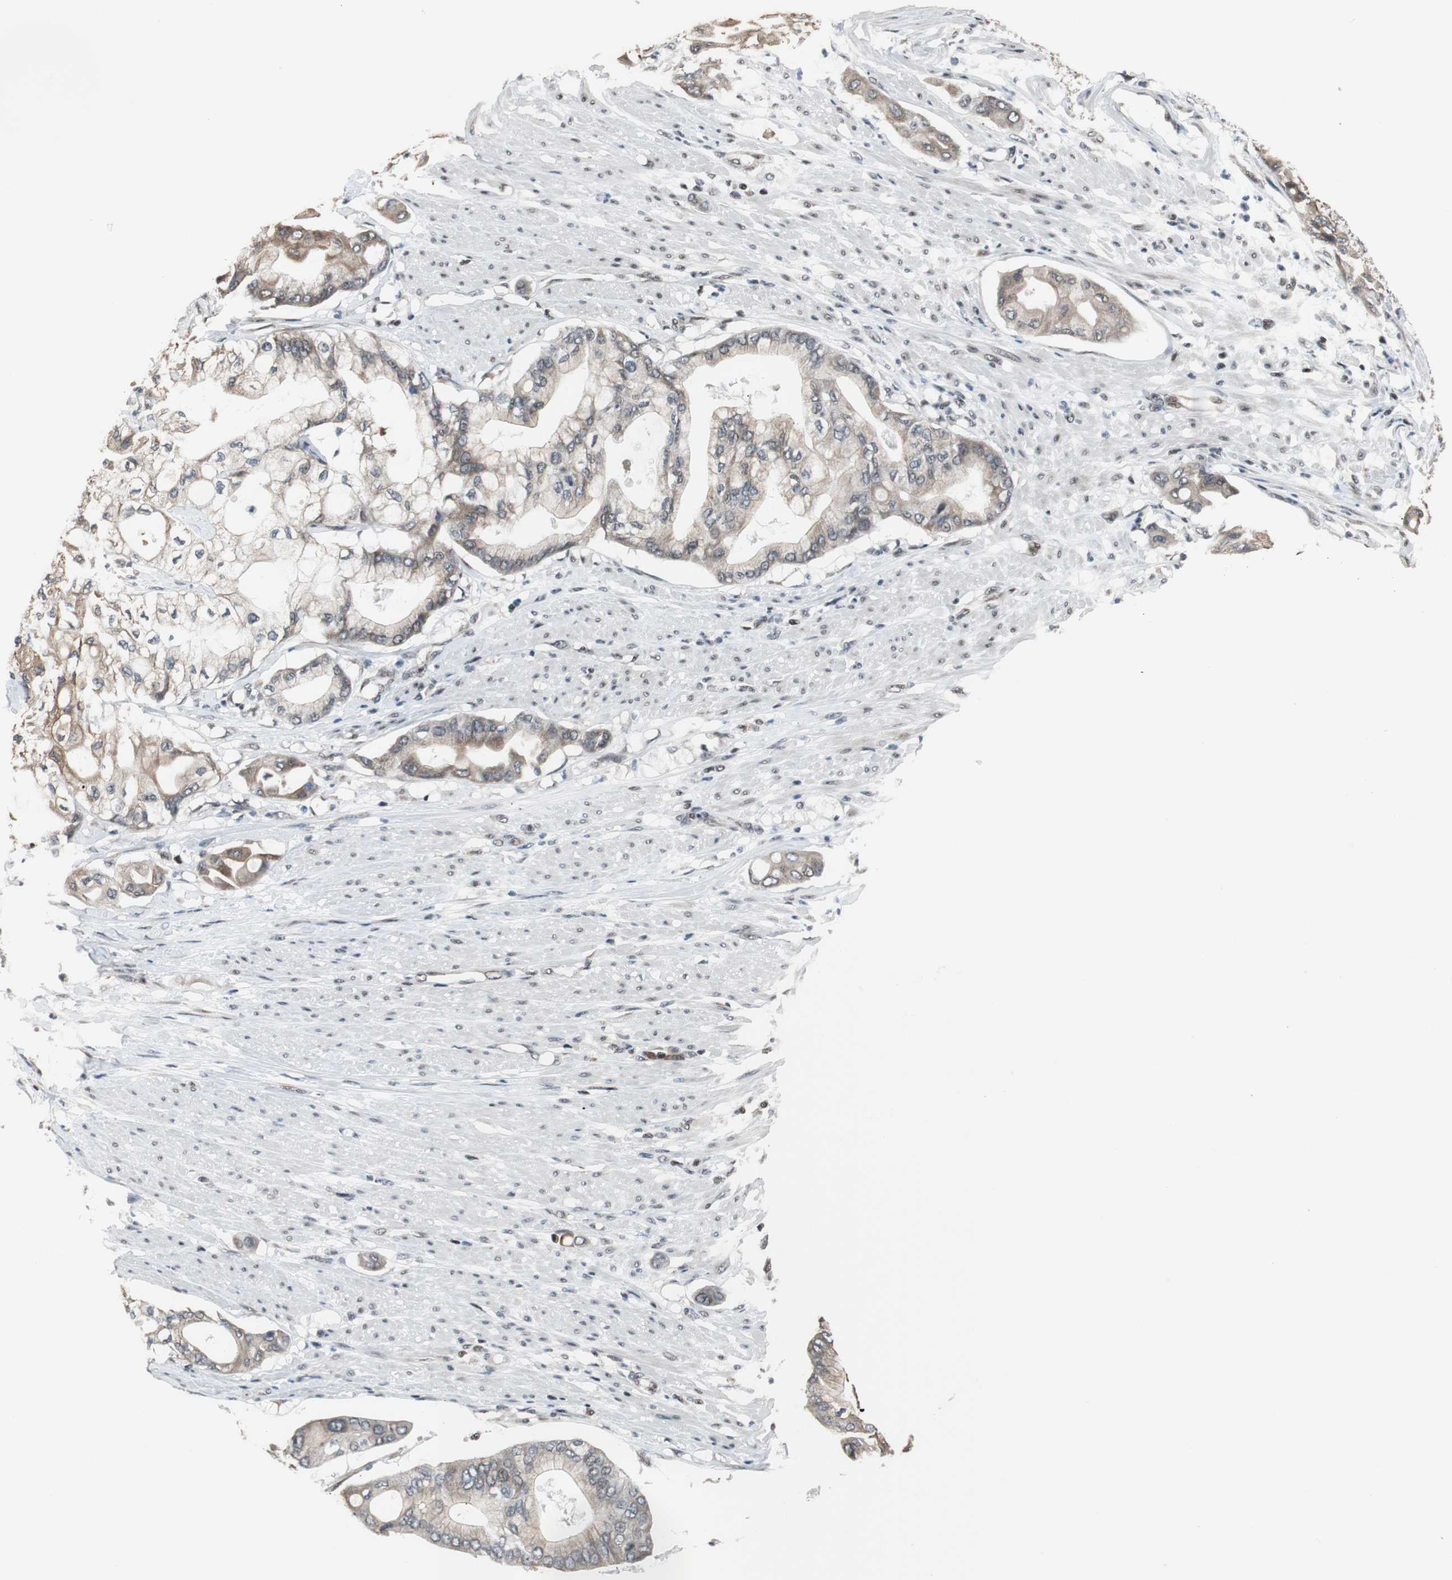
{"staining": {"intensity": "weak", "quantity": ">75%", "location": "cytoplasmic/membranous"}, "tissue": "pancreatic cancer", "cell_type": "Tumor cells", "image_type": "cancer", "snomed": [{"axis": "morphology", "description": "Adenocarcinoma, NOS"}, {"axis": "morphology", "description": "Adenocarcinoma, metastatic, NOS"}, {"axis": "topography", "description": "Lymph node"}, {"axis": "topography", "description": "Pancreas"}, {"axis": "topography", "description": "Duodenum"}], "caption": "Immunohistochemistry (IHC) staining of adenocarcinoma (pancreatic), which shows low levels of weak cytoplasmic/membranous staining in about >75% of tumor cells indicating weak cytoplasmic/membranous protein positivity. The staining was performed using DAB (3,3'-diaminobenzidine) (brown) for protein detection and nuclei were counterstained in hematoxylin (blue).", "gene": "TERF2IP", "patient": {"sex": "female", "age": 64}}